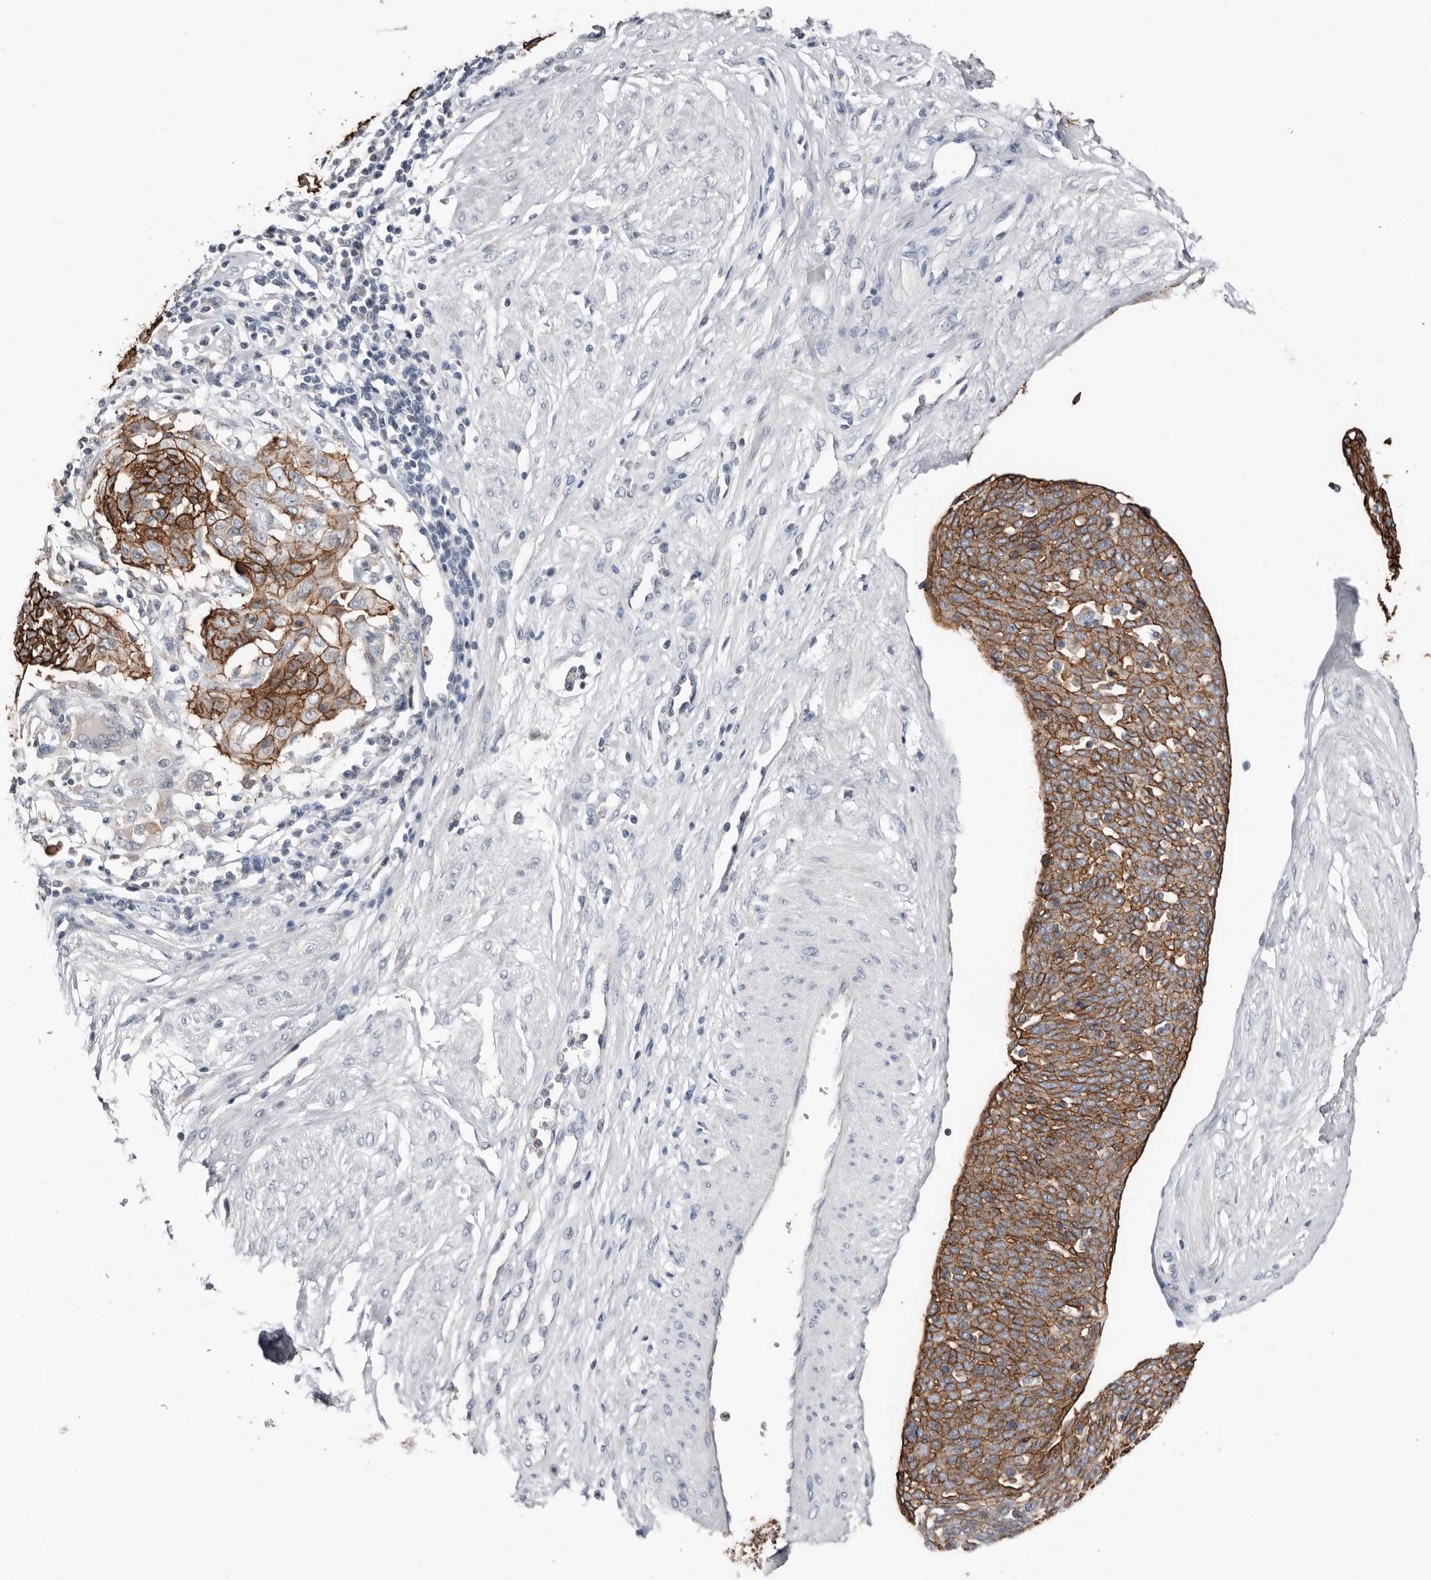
{"staining": {"intensity": "strong", "quantity": ">75%", "location": "cytoplasmic/membranous"}, "tissue": "cervical cancer", "cell_type": "Tumor cells", "image_type": "cancer", "snomed": [{"axis": "morphology", "description": "Squamous cell carcinoma, NOS"}, {"axis": "topography", "description": "Cervix"}], "caption": "Tumor cells exhibit strong cytoplasmic/membranous positivity in approximately >75% of cells in cervical cancer.", "gene": "S100A14", "patient": {"sex": "female", "age": 34}}